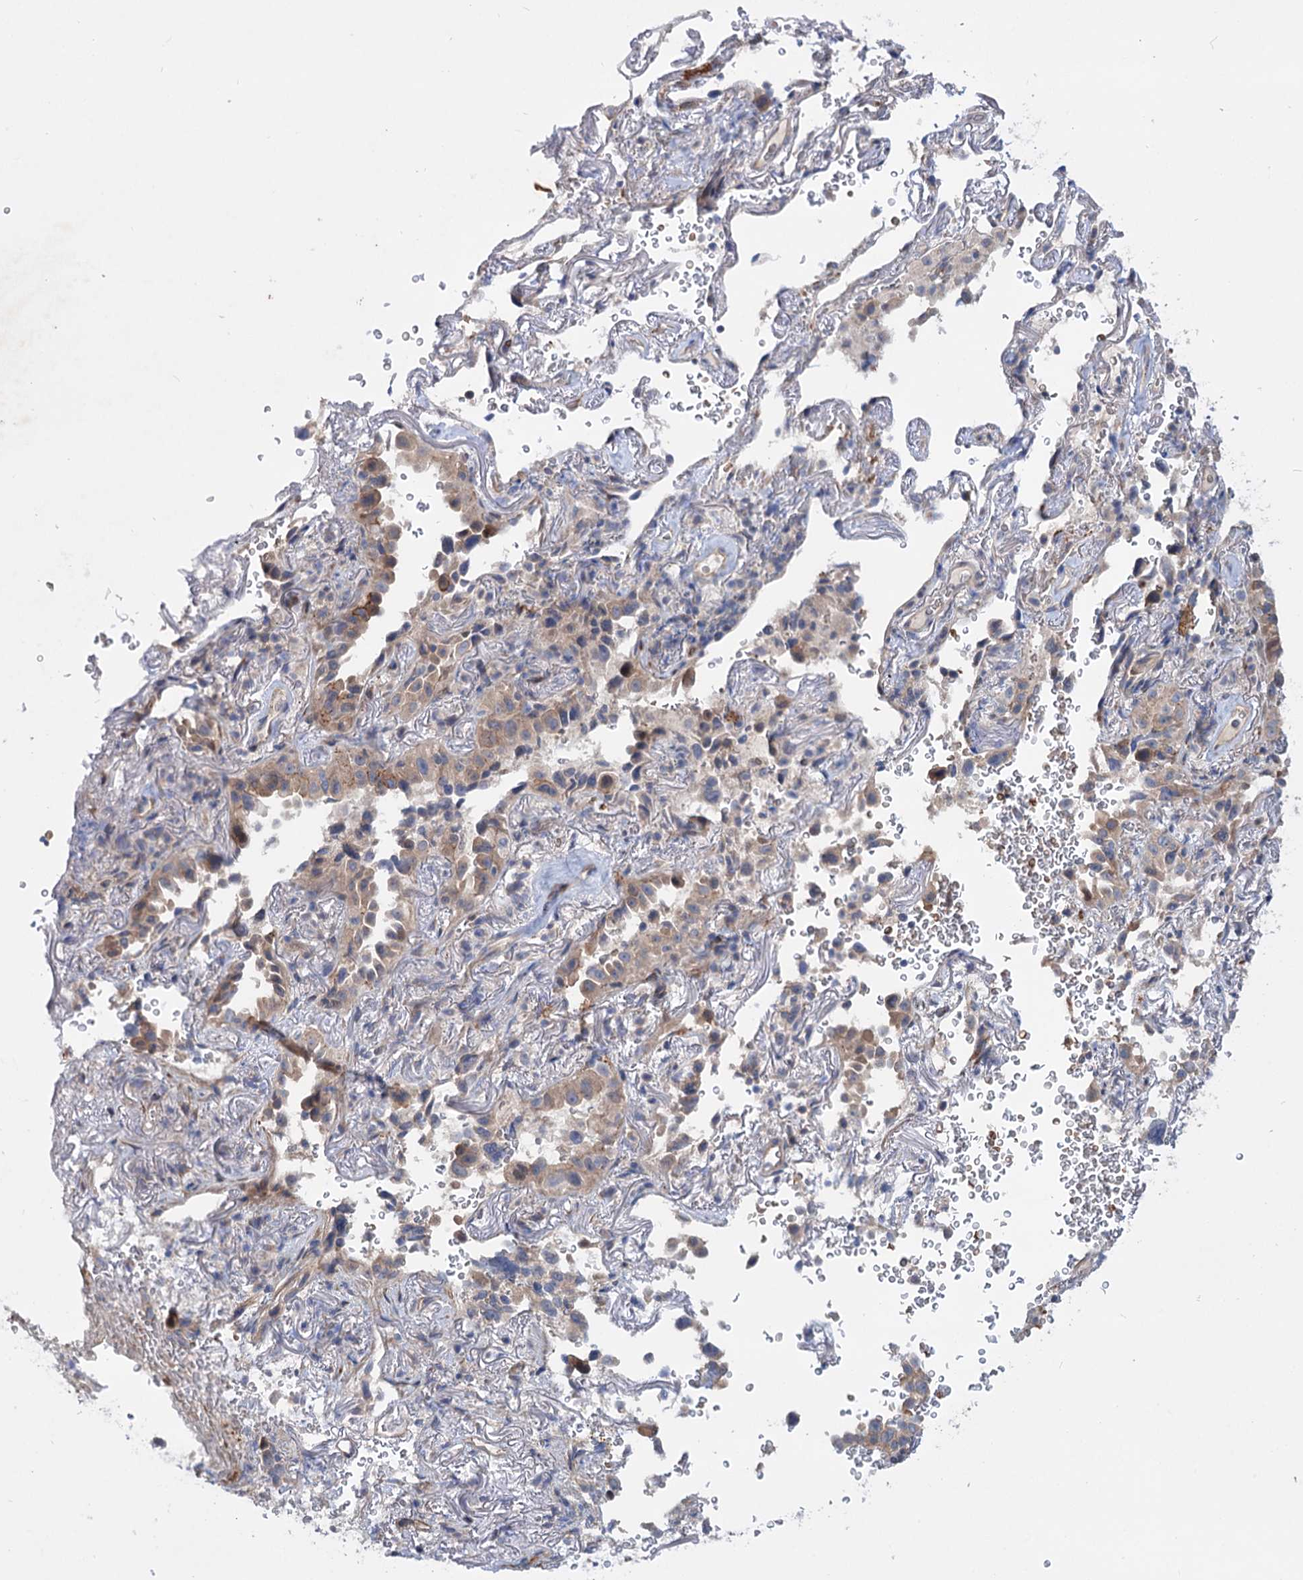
{"staining": {"intensity": "moderate", "quantity": "25%-75%", "location": "cytoplasmic/membranous"}, "tissue": "lung cancer", "cell_type": "Tumor cells", "image_type": "cancer", "snomed": [{"axis": "morphology", "description": "Adenocarcinoma, NOS"}, {"axis": "topography", "description": "Lung"}], "caption": "The histopathology image shows immunohistochemical staining of lung adenocarcinoma. There is moderate cytoplasmic/membranous staining is appreciated in about 25%-75% of tumor cells.", "gene": "PTDSS2", "patient": {"sex": "female", "age": 69}}